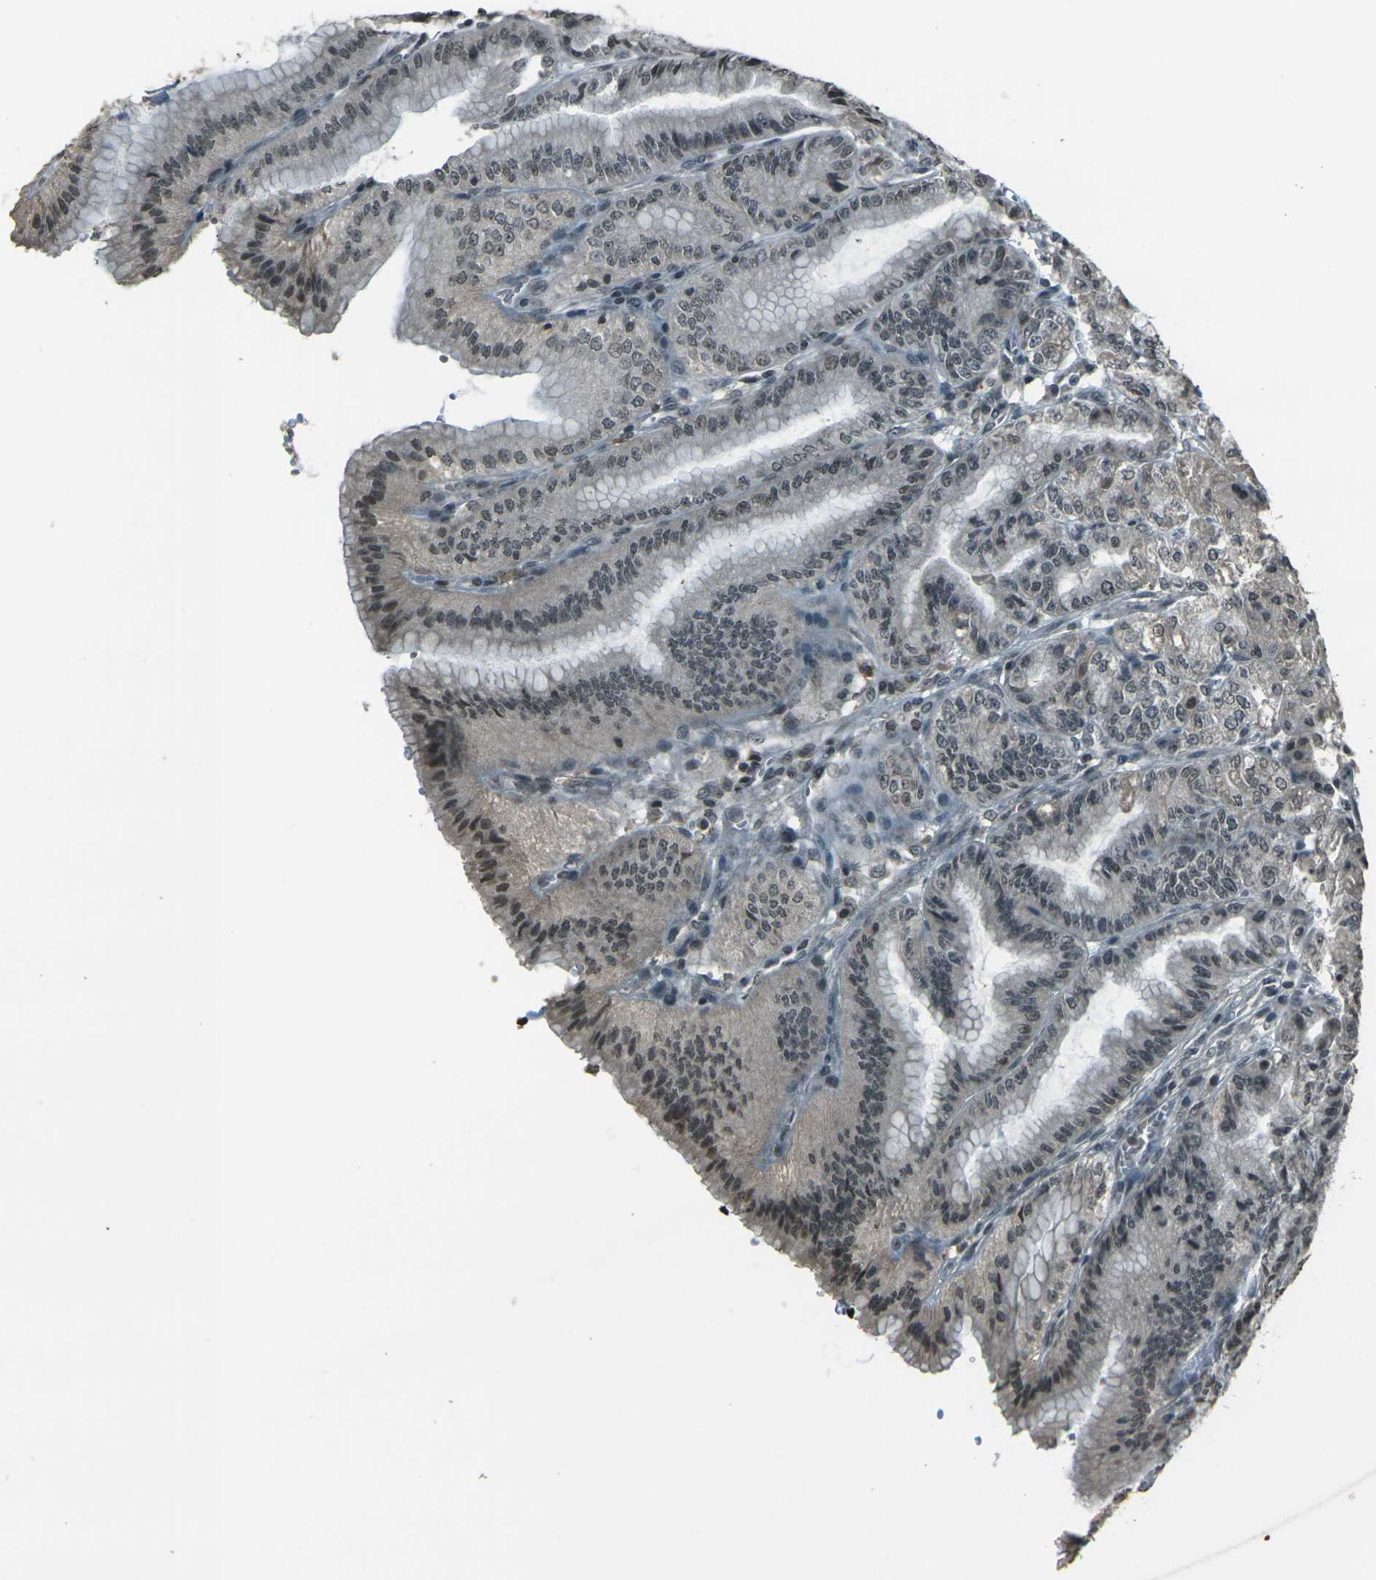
{"staining": {"intensity": "strong", "quantity": "25%-75%", "location": "cytoplasmic/membranous,nuclear"}, "tissue": "stomach", "cell_type": "Glandular cells", "image_type": "normal", "snomed": [{"axis": "morphology", "description": "Normal tissue, NOS"}, {"axis": "topography", "description": "Stomach, lower"}], "caption": "Protein expression analysis of benign human stomach reveals strong cytoplasmic/membranous,nuclear positivity in about 25%-75% of glandular cells.", "gene": "PRPF8", "patient": {"sex": "male", "age": 71}}